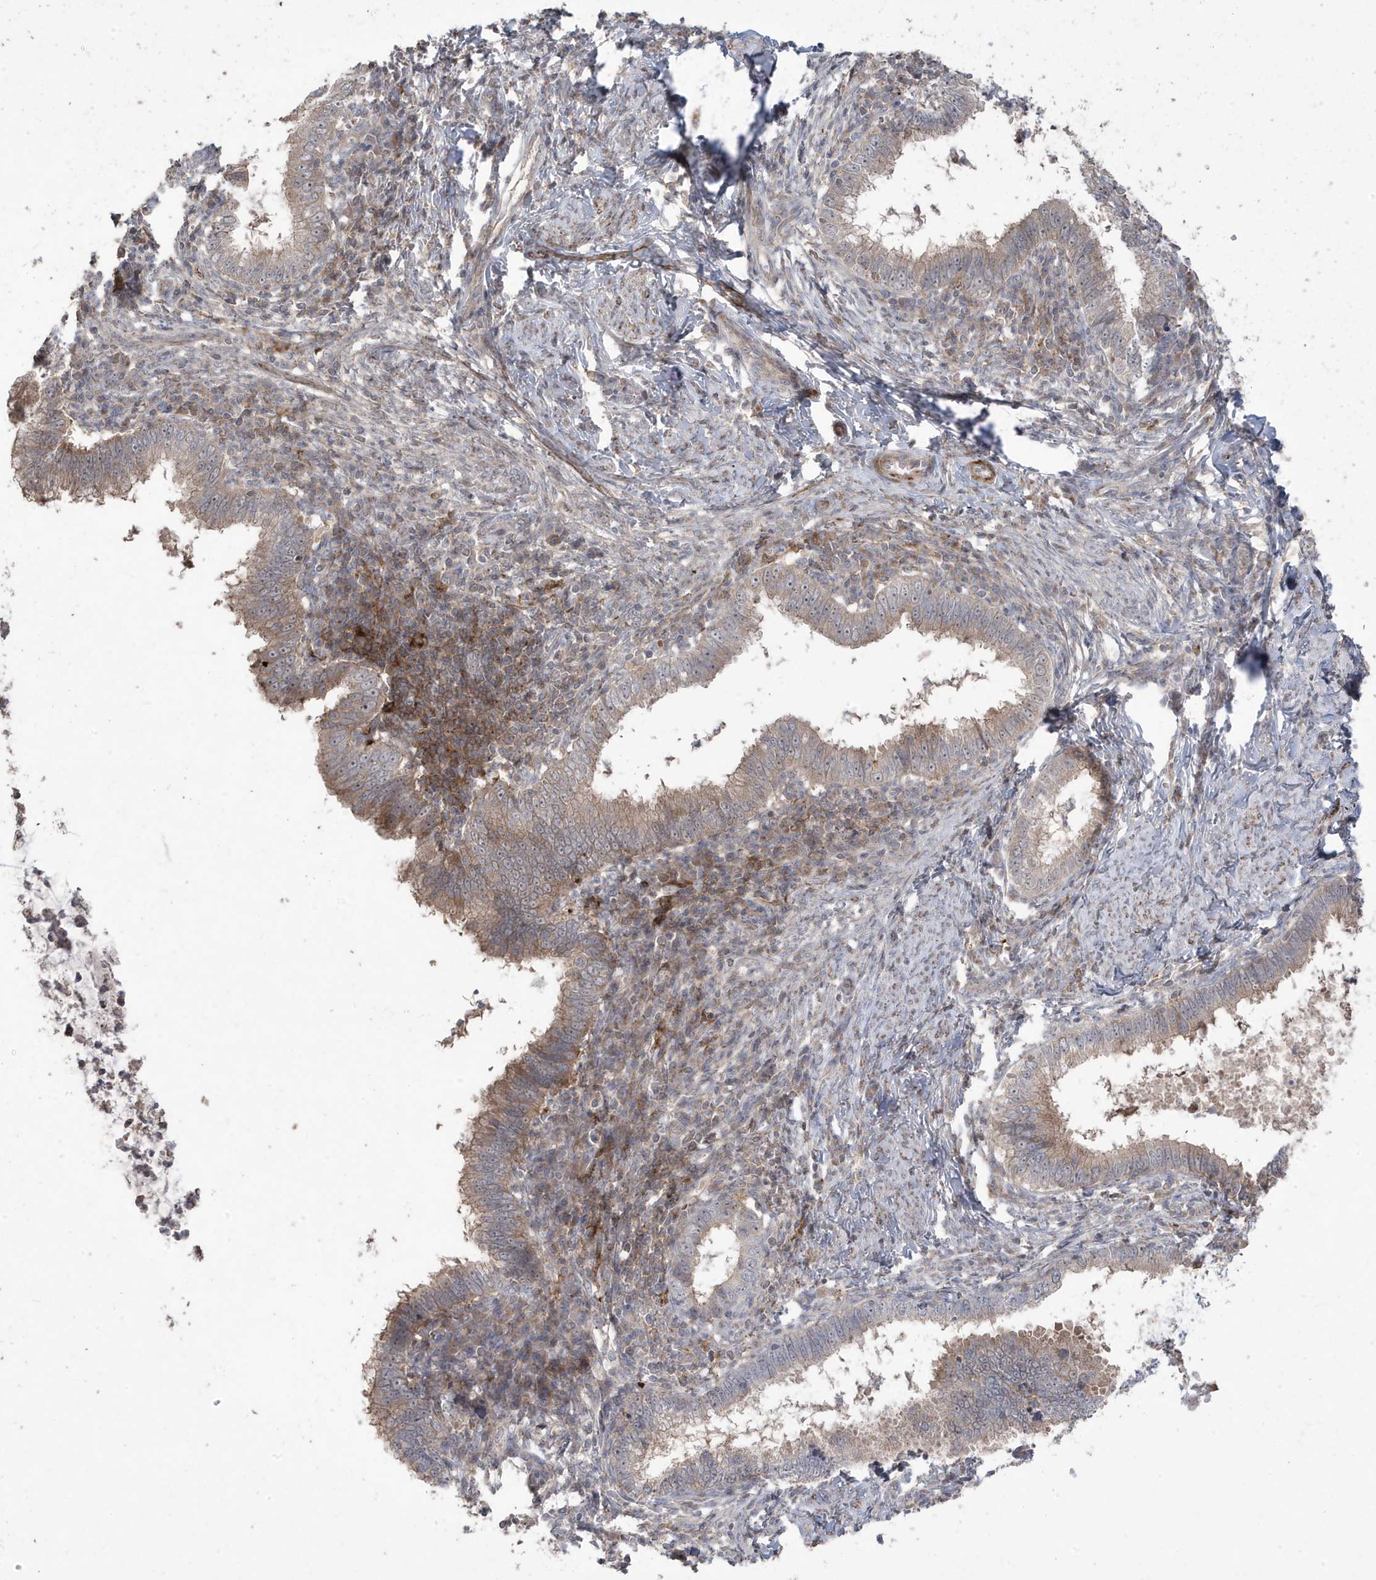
{"staining": {"intensity": "weak", "quantity": "25%-75%", "location": "cytoplasmic/membranous"}, "tissue": "cervical cancer", "cell_type": "Tumor cells", "image_type": "cancer", "snomed": [{"axis": "morphology", "description": "Adenocarcinoma, NOS"}, {"axis": "topography", "description": "Cervix"}], "caption": "Immunohistochemistry (IHC) of human adenocarcinoma (cervical) displays low levels of weak cytoplasmic/membranous staining in approximately 25%-75% of tumor cells. The staining was performed using DAB (3,3'-diaminobenzidine), with brown indicating positive protein expression. Nuclei are stained blue with hematoxylin.", "gene": "CETN3", "patient": {"sex": "female", "age": 36}}